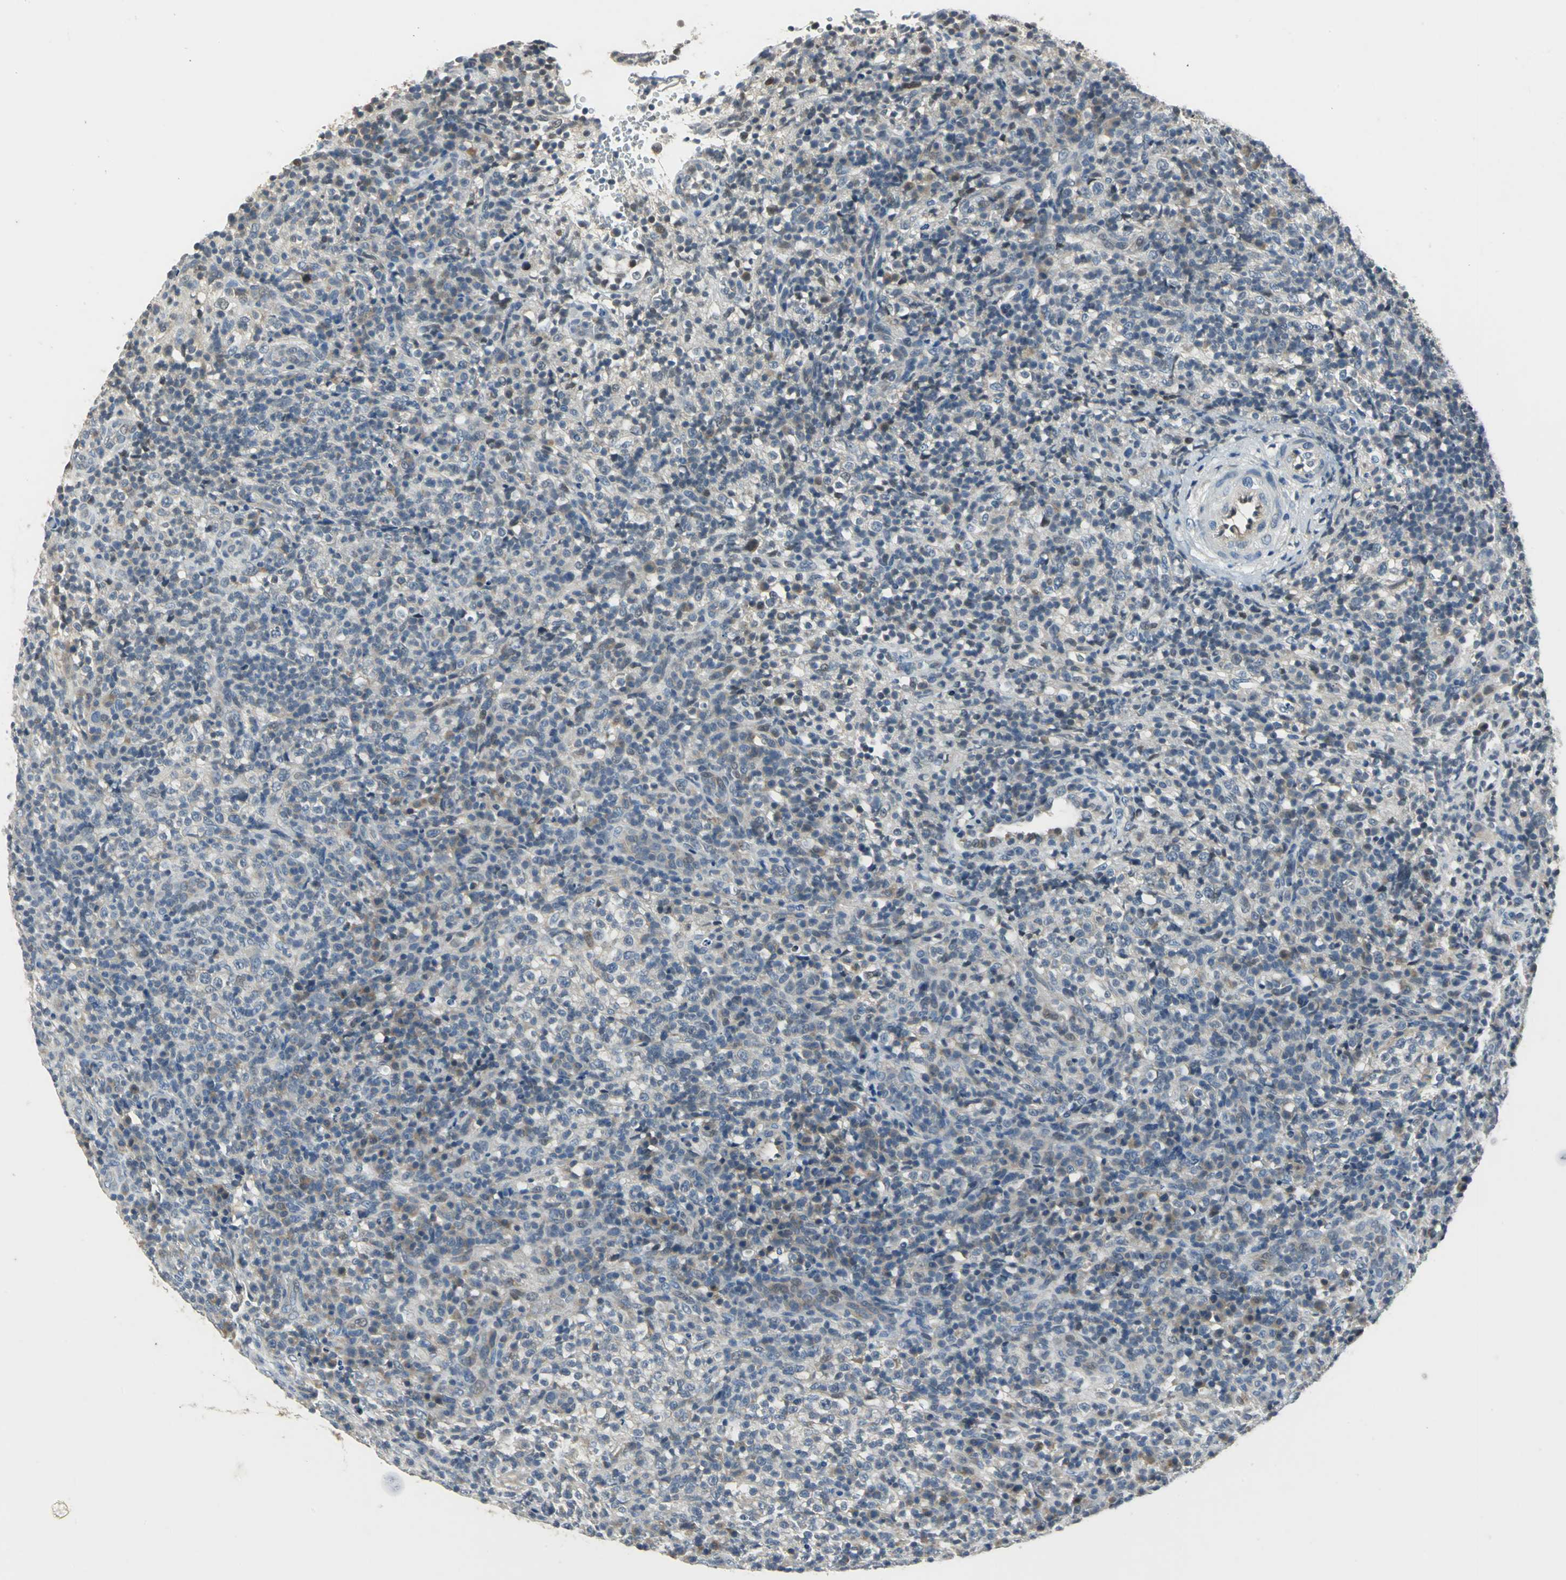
{"staining": {"intensity": "weak", "quantity": "<25%", "location": "cytoplasmic/membranous"}, "tissue": "lymphoma", "cell_type": "Tumor cells", "image_type": "cancer", "snomed": [{"axis": "morphology", "description": "Malignant lymphoma, non-Hodgkin's type, High grade"}, {"axis": "topography", "description": "Lymph node"}], "caption": "DAB (3,3'-diaminobenzidine) immunohistochemical staining of human high-grade malignant lymphoma, non-Hodgkin's type shows no significant expression in tumor cells.", "gene": "JADE3", "patient": {"sex": "female", "age": 76}}